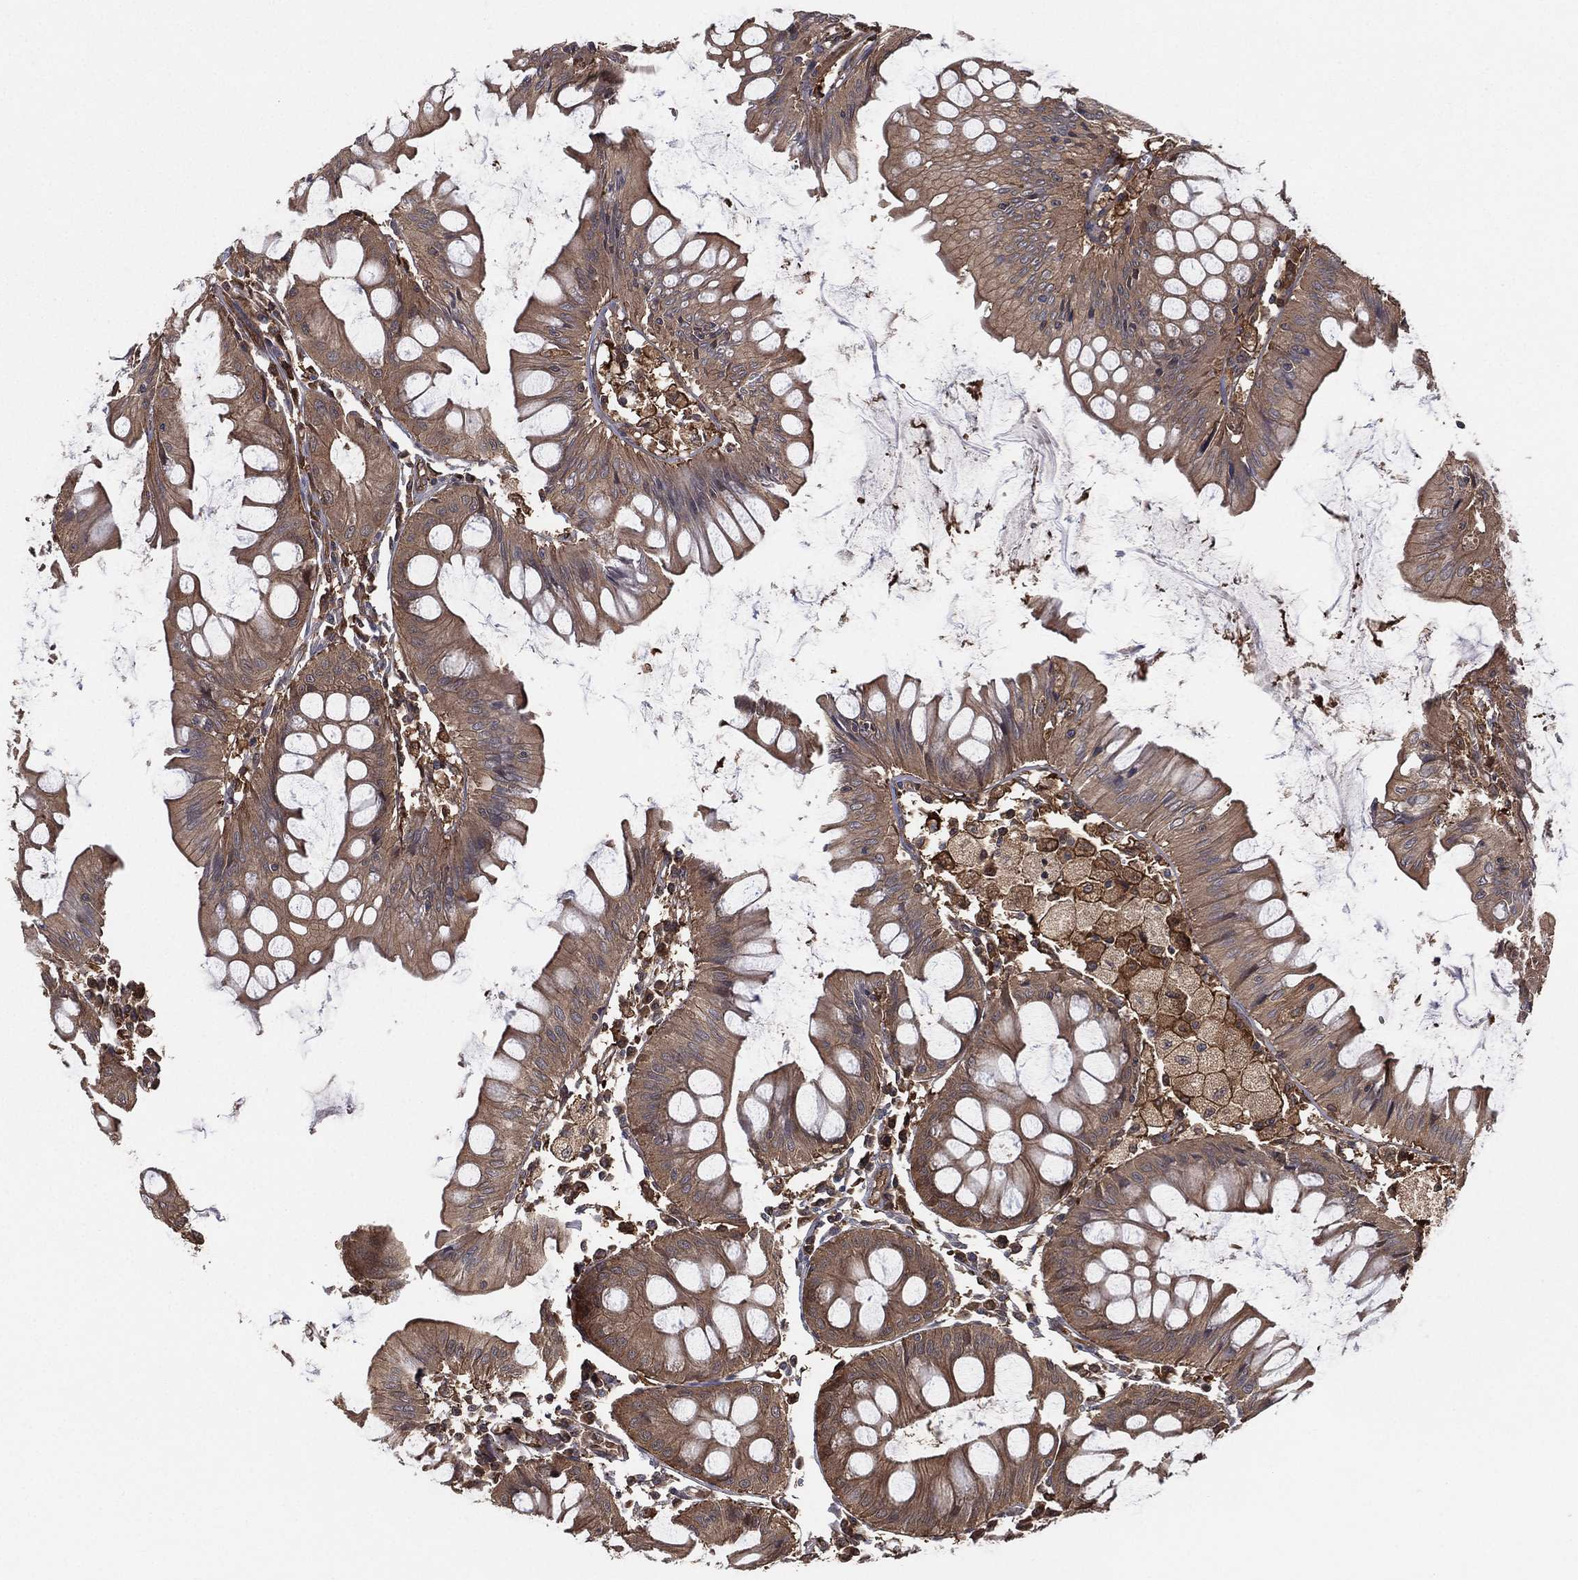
{"staining": {"intensity": "strong", "quantity": "25%-75%", "location": "cytoplasmic/membranous"}, "tissue": "colorectal cancer", "cell_type": "Tumor cells", "image_type": "cancer", "snomed": [{"axis": "morphology", "description": "Adenocarcinoma, NOS"}, {"axis": "topography", "description": "Rectum"}], "caption": "Colorectal cancer stained with DAB immunohistochemistry demonstrates high levels of strong cytoplasmic/membranous staining in about 25%-75% of tumor cells.", "gene": "PSMG4", "patient": {"sex": "female", "age": 85}}